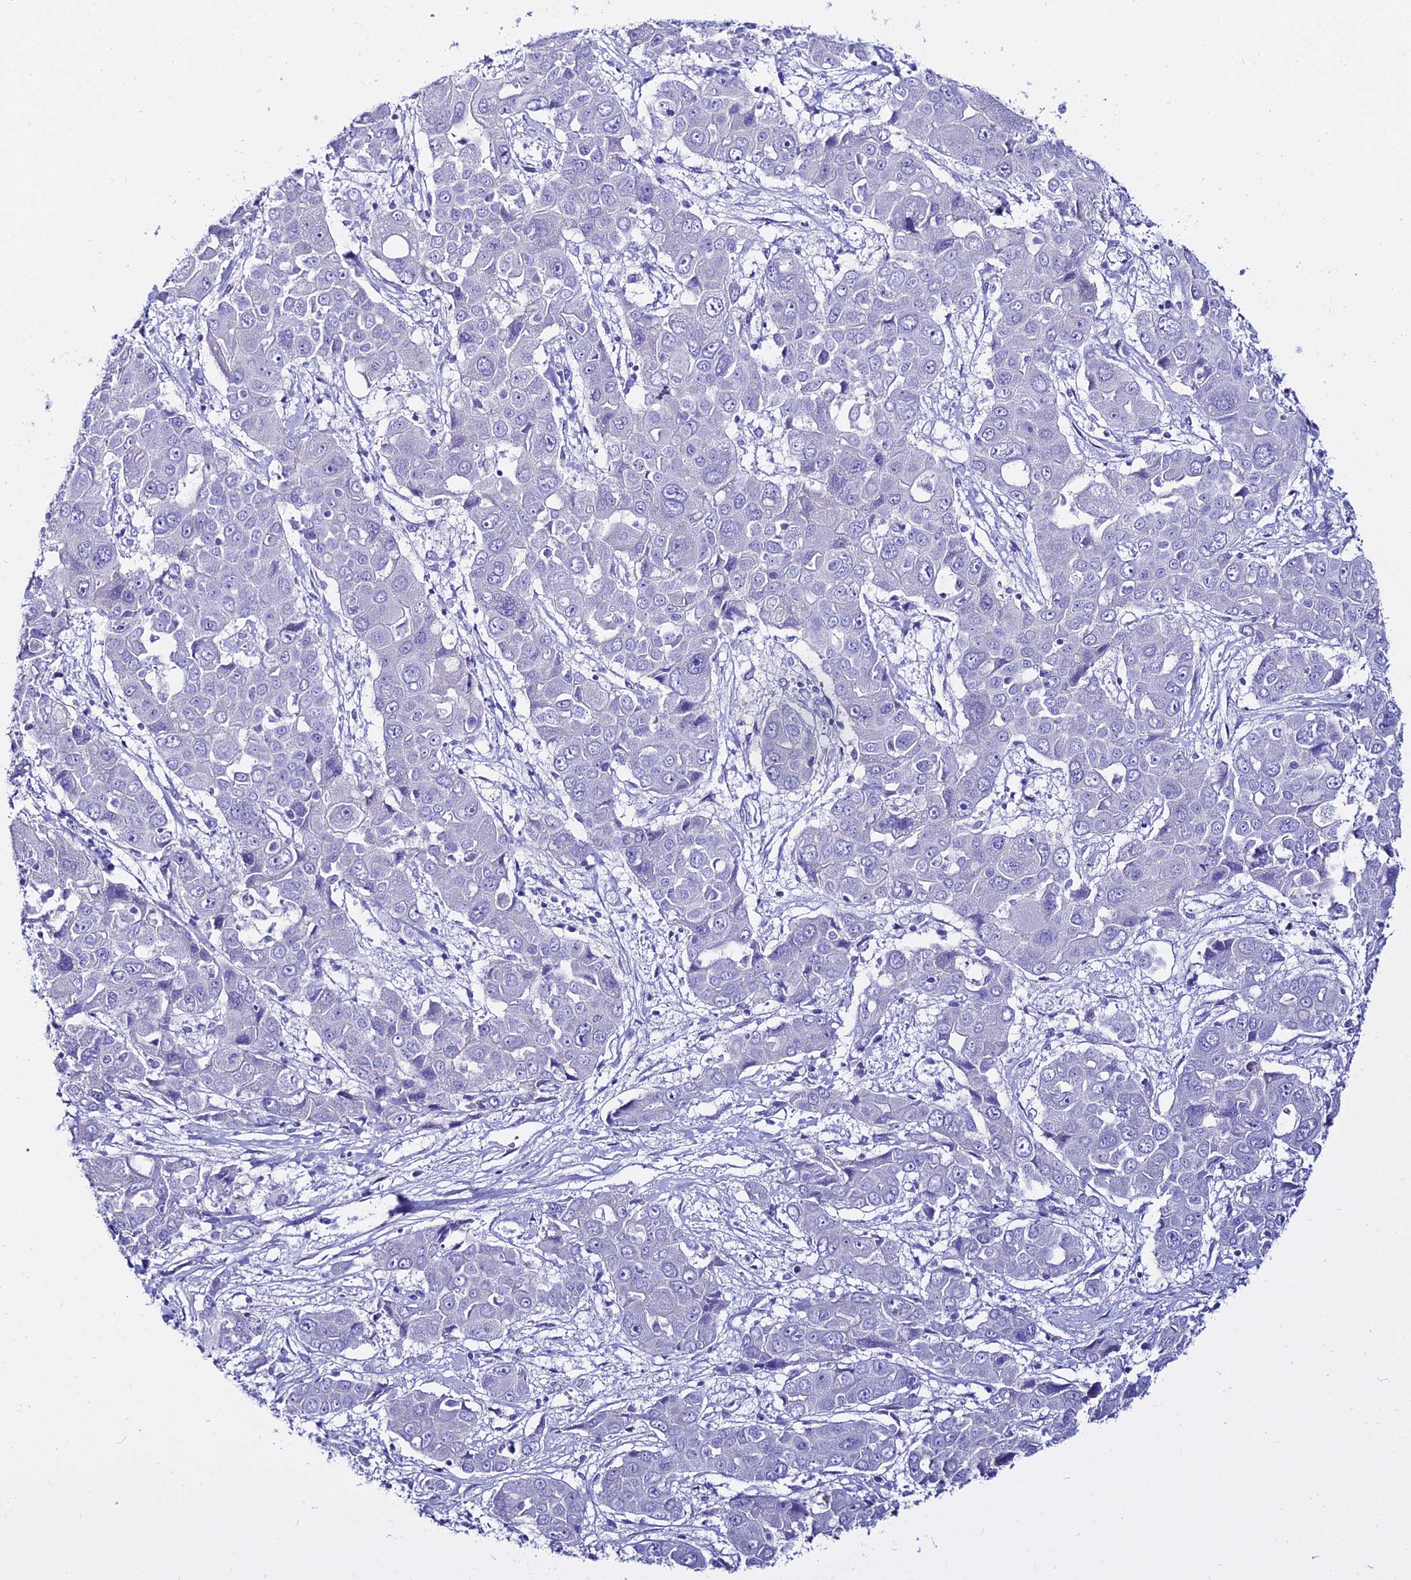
{"staining": {"intensity": "negative", "quantity": "none", "location": "none"}, "tissue": "liver cancer", "cell_type": "Tumor cells", "image_type": "cancer", "snomed": [{"axis": "morphology", "description": "Cholangiocarcinoma"}, {"axis": "topography", "description": "Liver"}], "caption": "The photomicrograph displays no significant staining in tumor cells of liver cancer (cholangiocarcinoma). (Immunohistochemistry (ihc), brightfield microscopy, high magnification).", "gene": "OR4D5", "patient": {"sex": "male", "age": 67}}